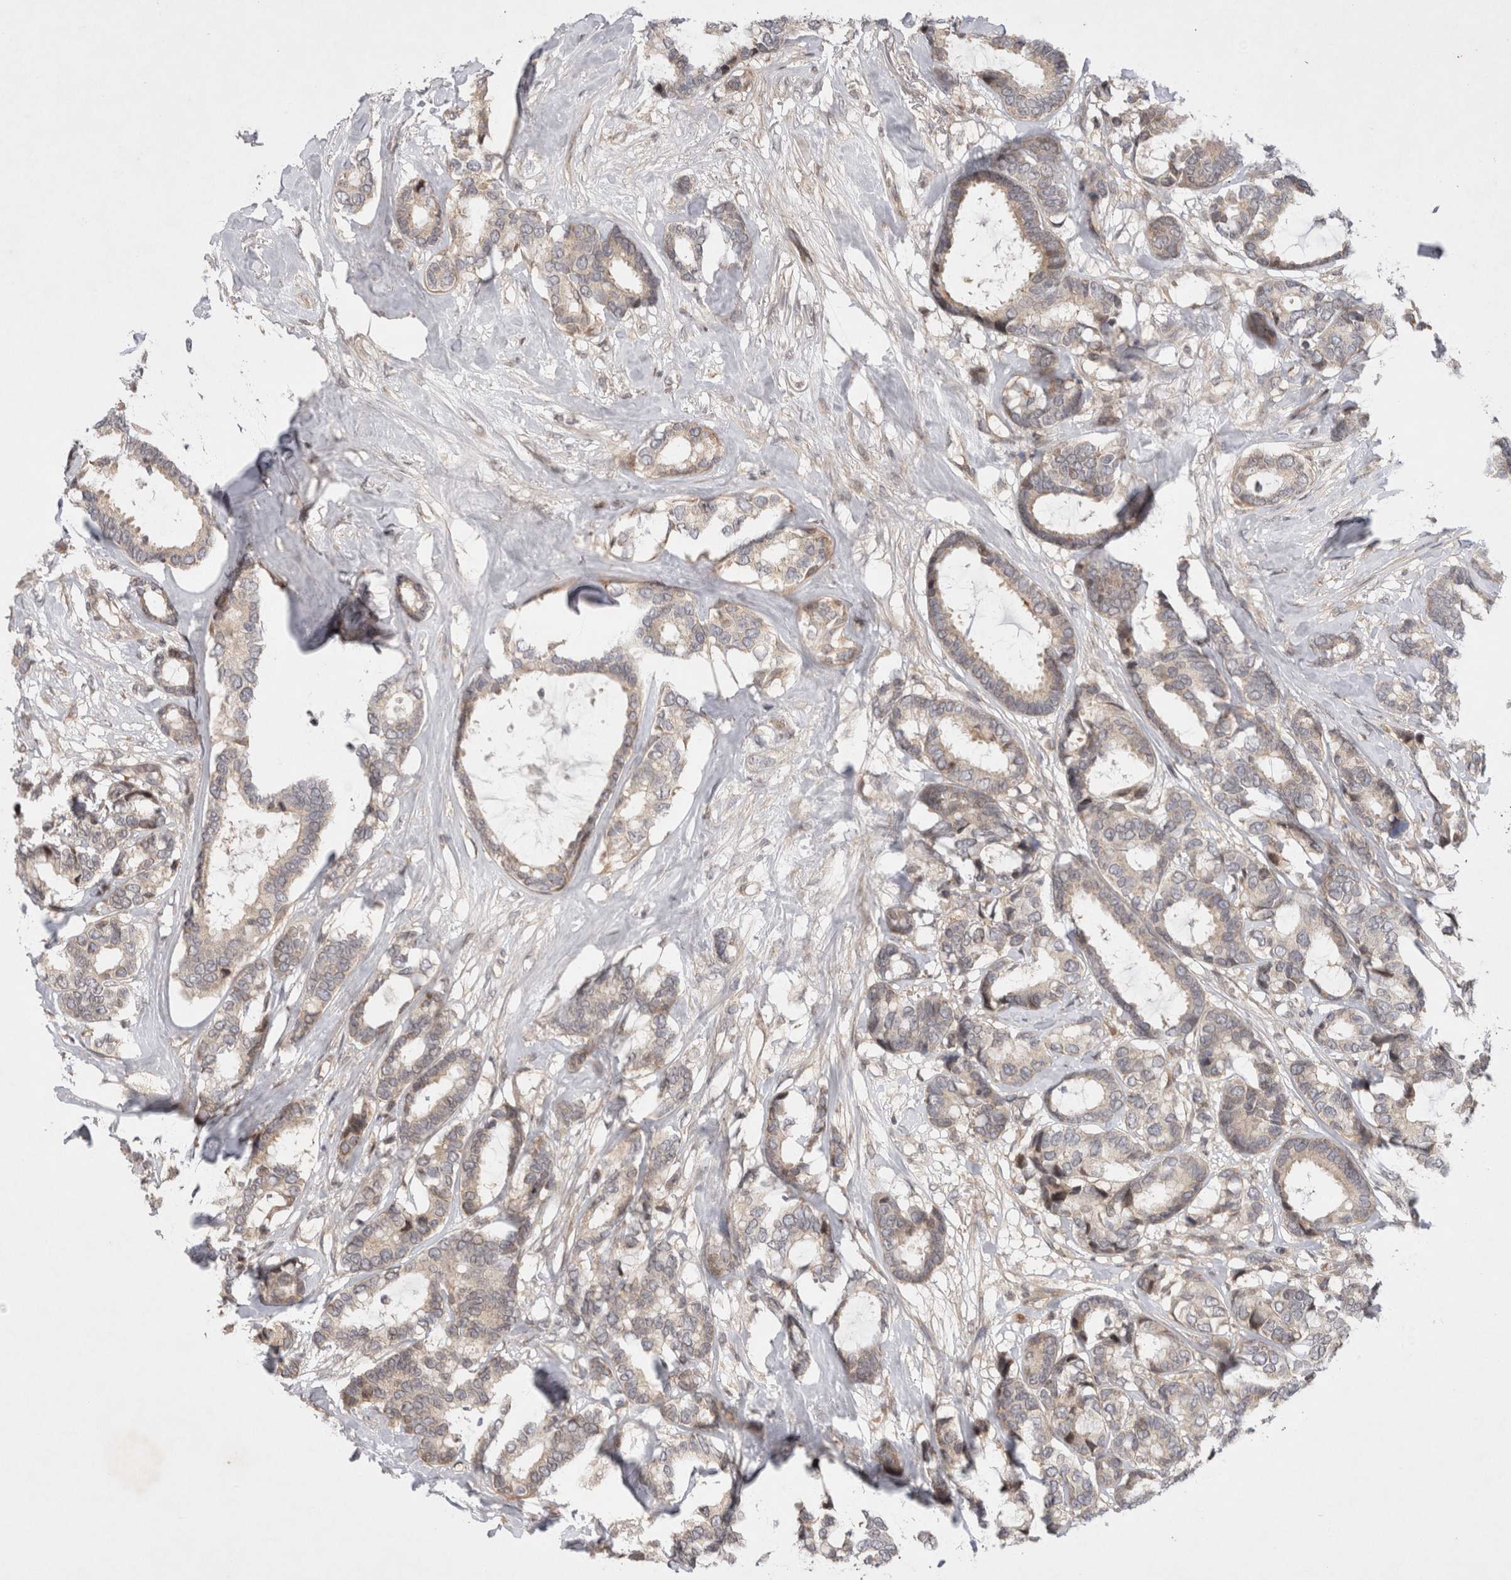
{"staining": {"intensity": "weak", "quantity": ">75%", "location": "cytoplasmic/membranous"}, "tissue": "breast cancer", "cell_type": "Tumor cells", "image_type": "cancer", "snomed": [{"axis": "morphology", "description": "Duct carcinoma"}, {"axis": "topography", "description": "Breast"}], "caption": "A high-resolution histopathology image shows IHC staining of breast intraductal carcinoma, which exhibits weak cytoplasmic/membranous expression in about >75% of tumor cells.", "gene": "EIF2AK1", "patient": {"sex": "female", "age": 87}}